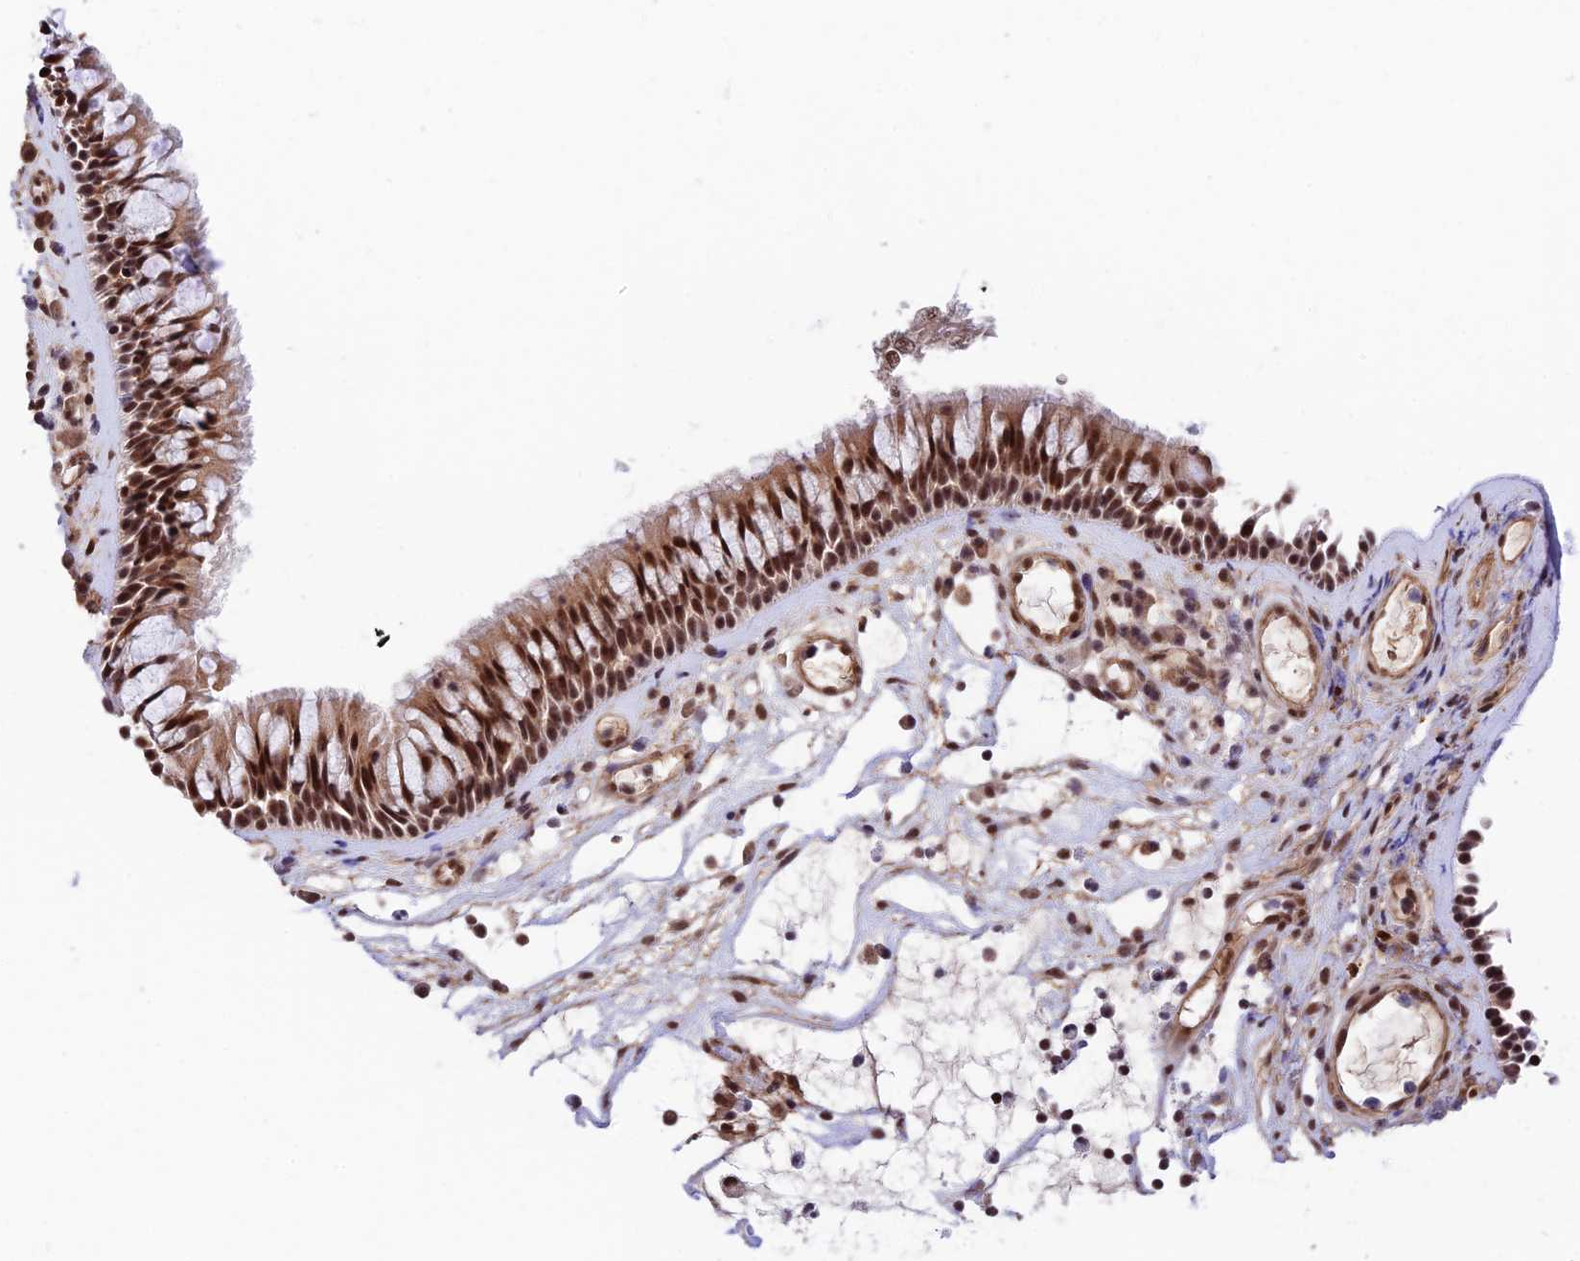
{"staining": {"intensity": "strong", "quantity": ">75%", "location": "cytoplasmic/membranous,nuclear"}, "tissue": "nasopharynx", "cell_type": "Respiratory epithelial cells", "image_type": "normal", "snomed": [{"axis": "morphology", "description": "Normal tissue, NOS"}, {"axis": "morphology", "description": "Inflammation, NOS"}, {"axis": "morphology", "description": "Malignant melanoma, Metastatic site"}, {"axis": "topography", "description": "Nasopharynx"}], "caption": "Human nasopharynx stained with a brown dye exhibits strong cytoplasmic/membranous,nuclear positive positivity in approximately >75% of respiratory epithelial cells.", "gene": "RBM42", "patient": {"sex": "male", "age": 70}}